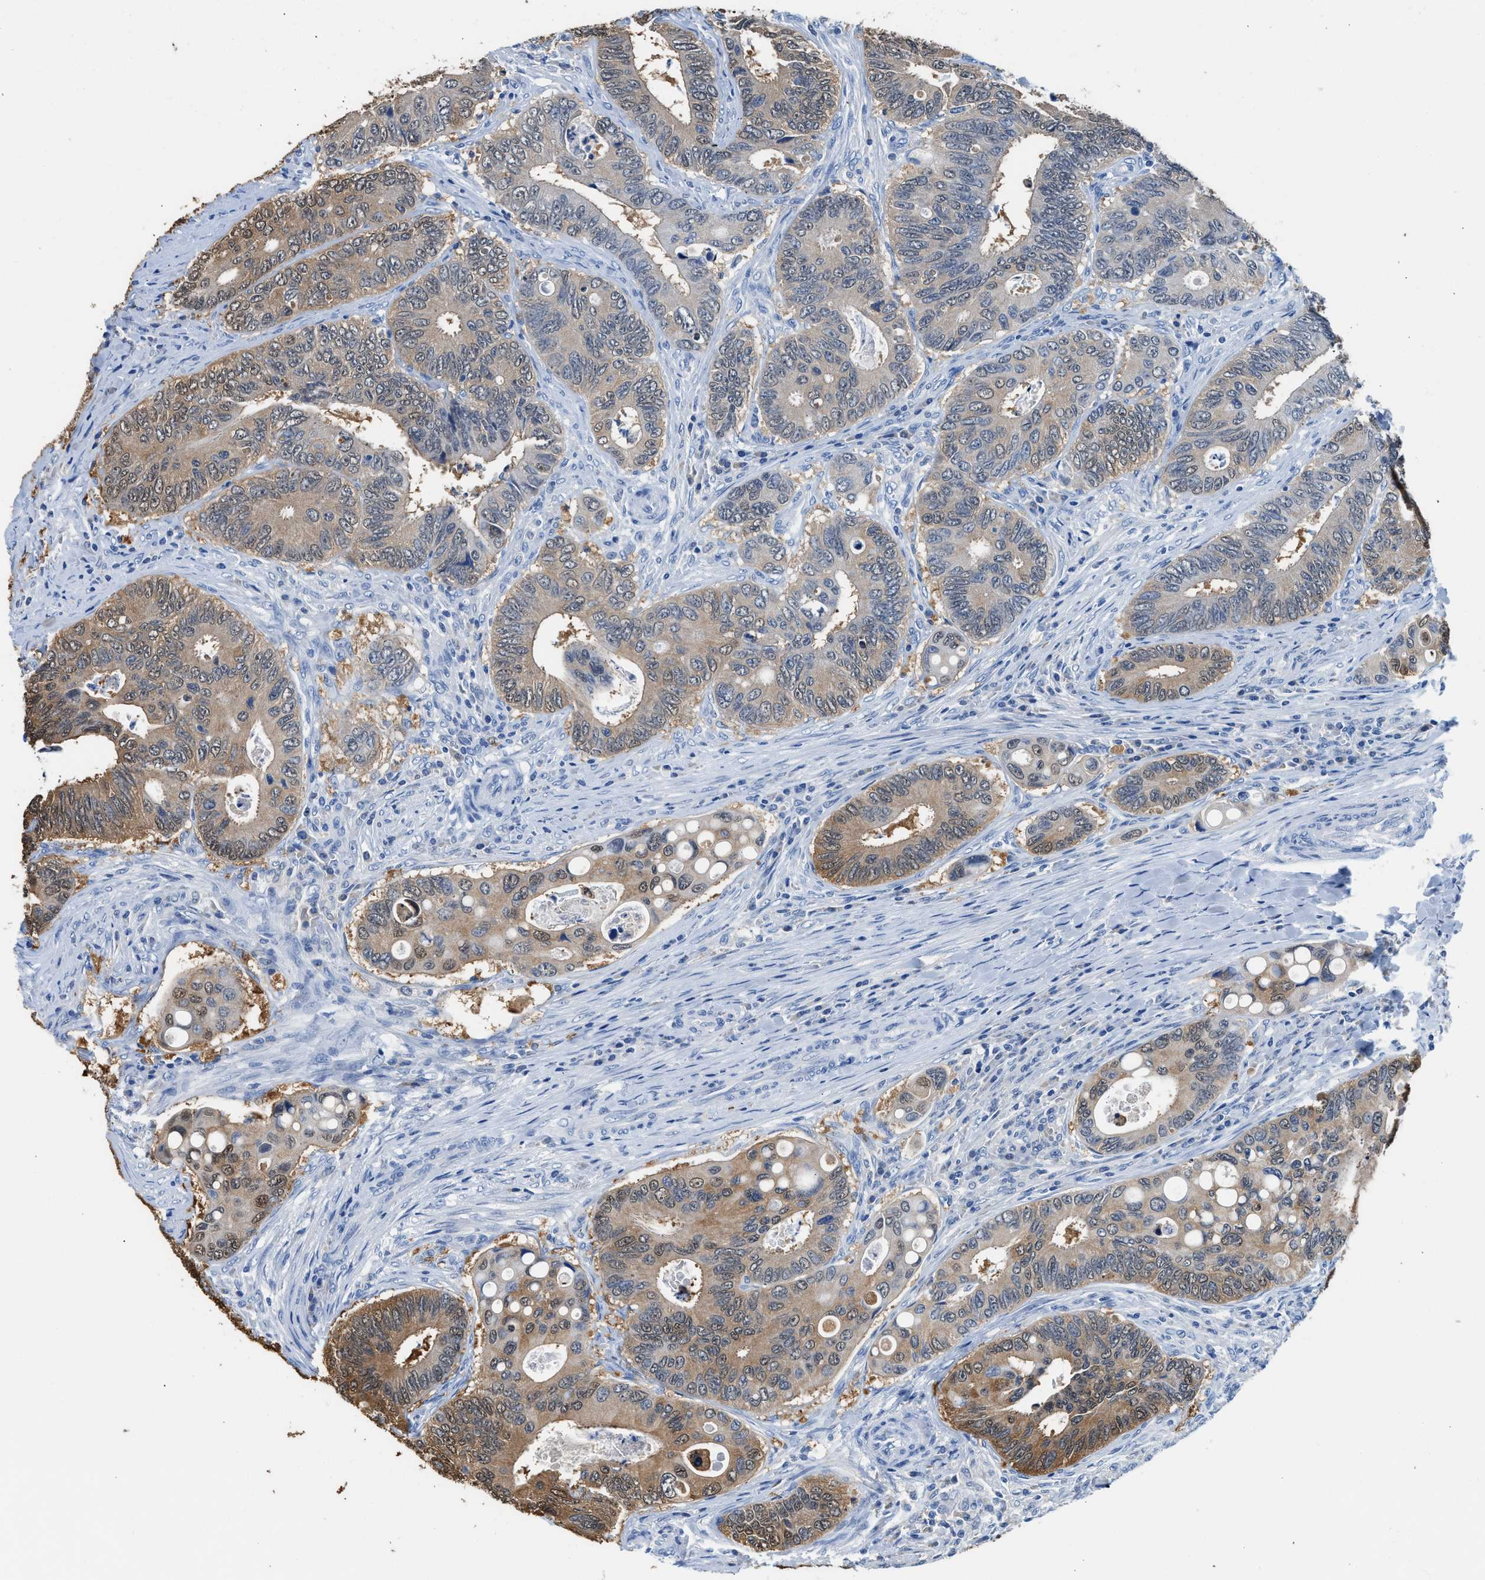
{"staining": {"intensity": "moderate", "quantity": "25%-75%", "location": "cytoplasmic/membranous"}, "tissue": "colorectal cancer", "cell_type": "Tumor cells", "image_type": "cancer", "snomed": [{"axis": "morphology", "description": "Inflammation, NOS"}, {"axis": "morphology", "description": "Adenocarcinoma, NOS"}, {"axis": "topography", "description": "Colon"}], "caption": "Protein expression analysis of human colorectal cancer (adenocarcinoma) reveals moderate cytoplasmic/membranous staining in about 25%-75% of tumor cells.", "gene": "FADS6", "patient": {"sex": "male", "age": 72}}